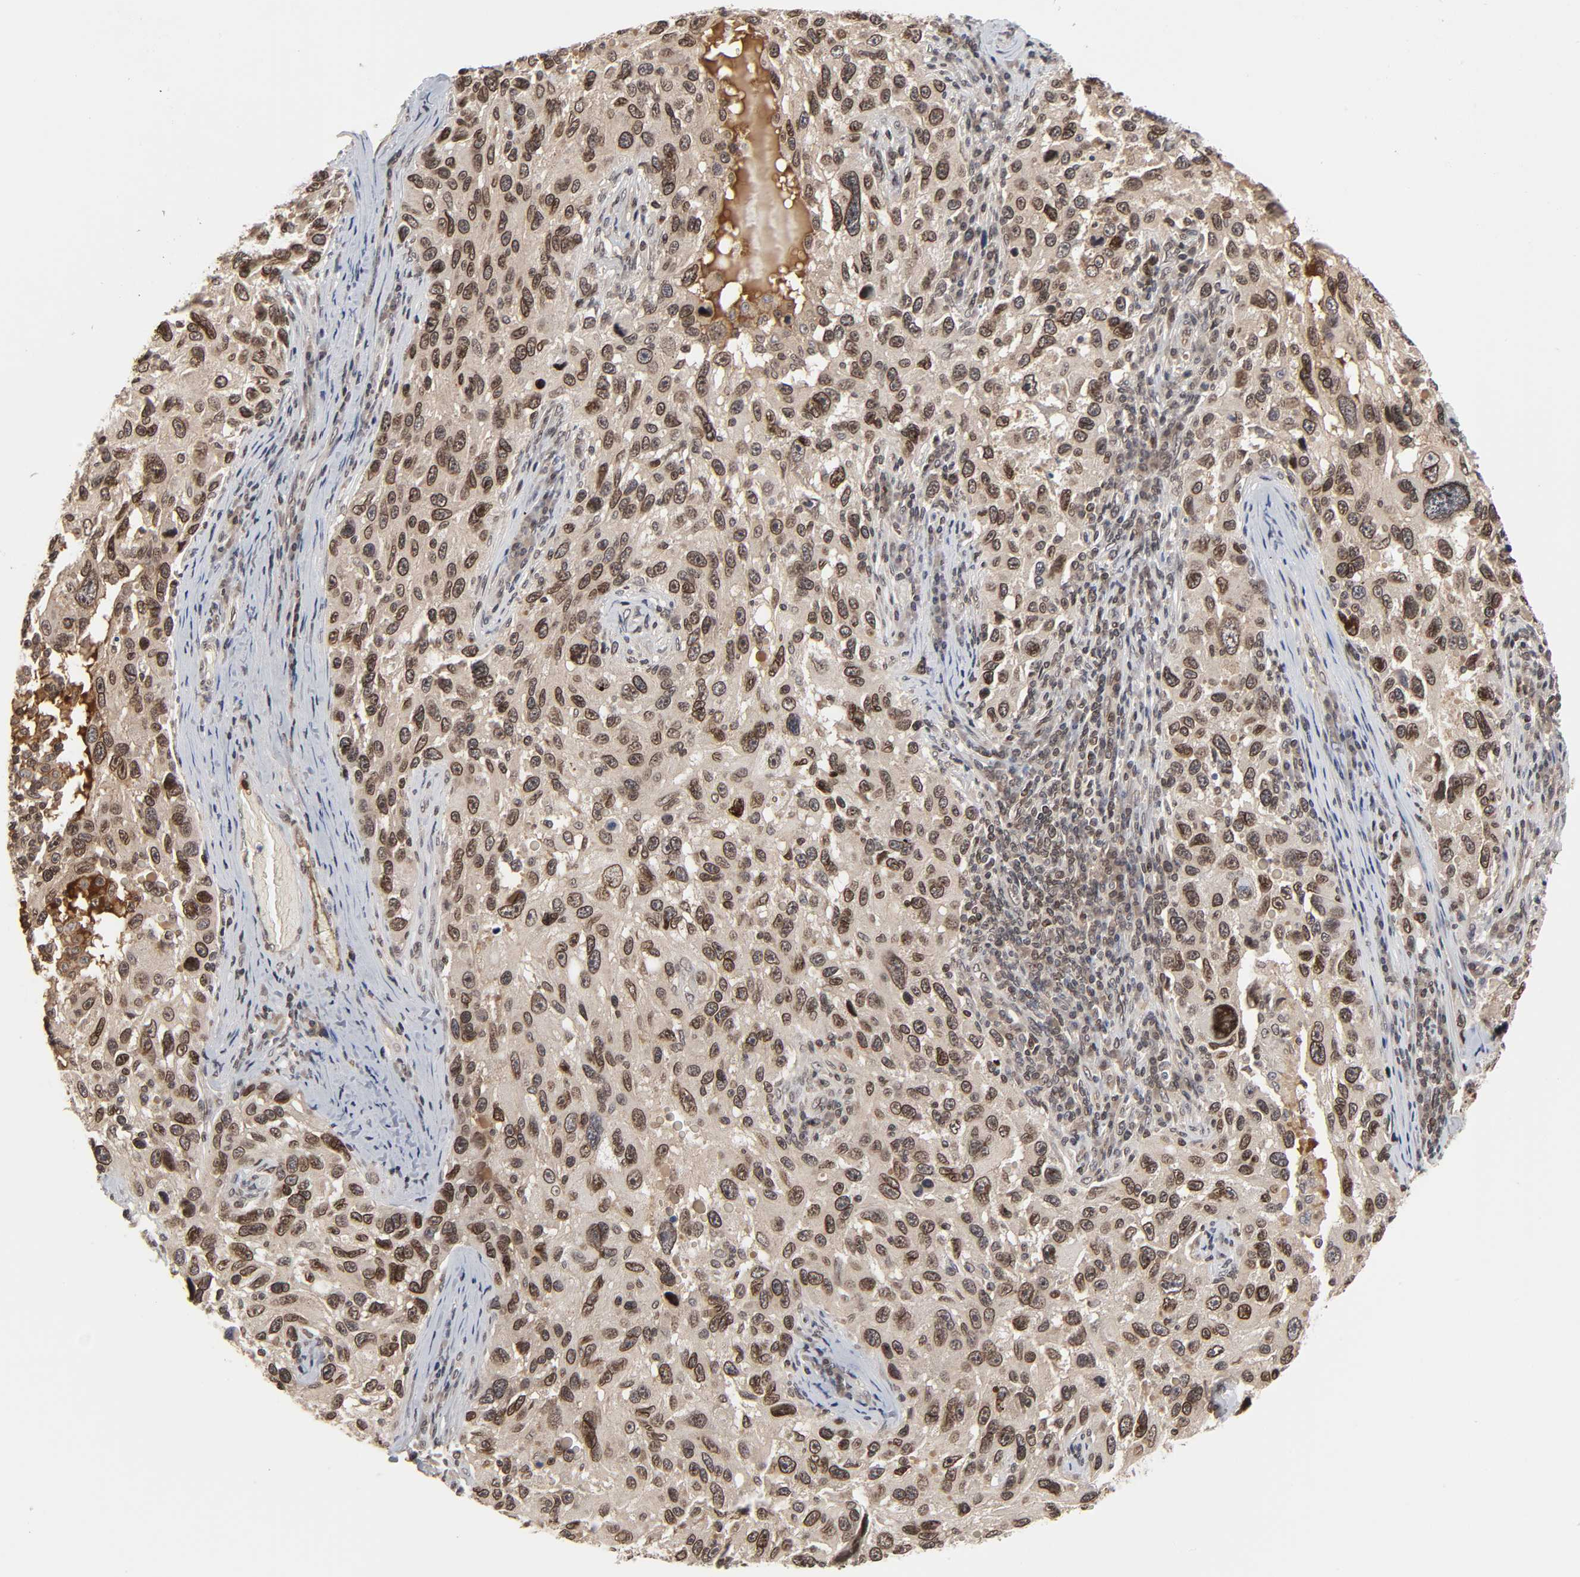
{"staining": {"intensity": "strong", "quantity": ">75%", "location": "cytoplasmic/membranous,nuclear"}, "tissue": "melanoma", "cell_type": "Tumor cells", "image_type": "cancer", "snomed": [{"axis": "morphology", "description": "Malignant melanoma, NOS"}, {"axis": "topography", "description": "Skin"}], "caption": "The histopathology image shows a brown stain indicating the presence of a protein in the cytoplasmic/membranous and nuclear of tumor cells in malignant melanoma.", "gene": "CPN2", "patient": {"sex": "male", "age": 53}}